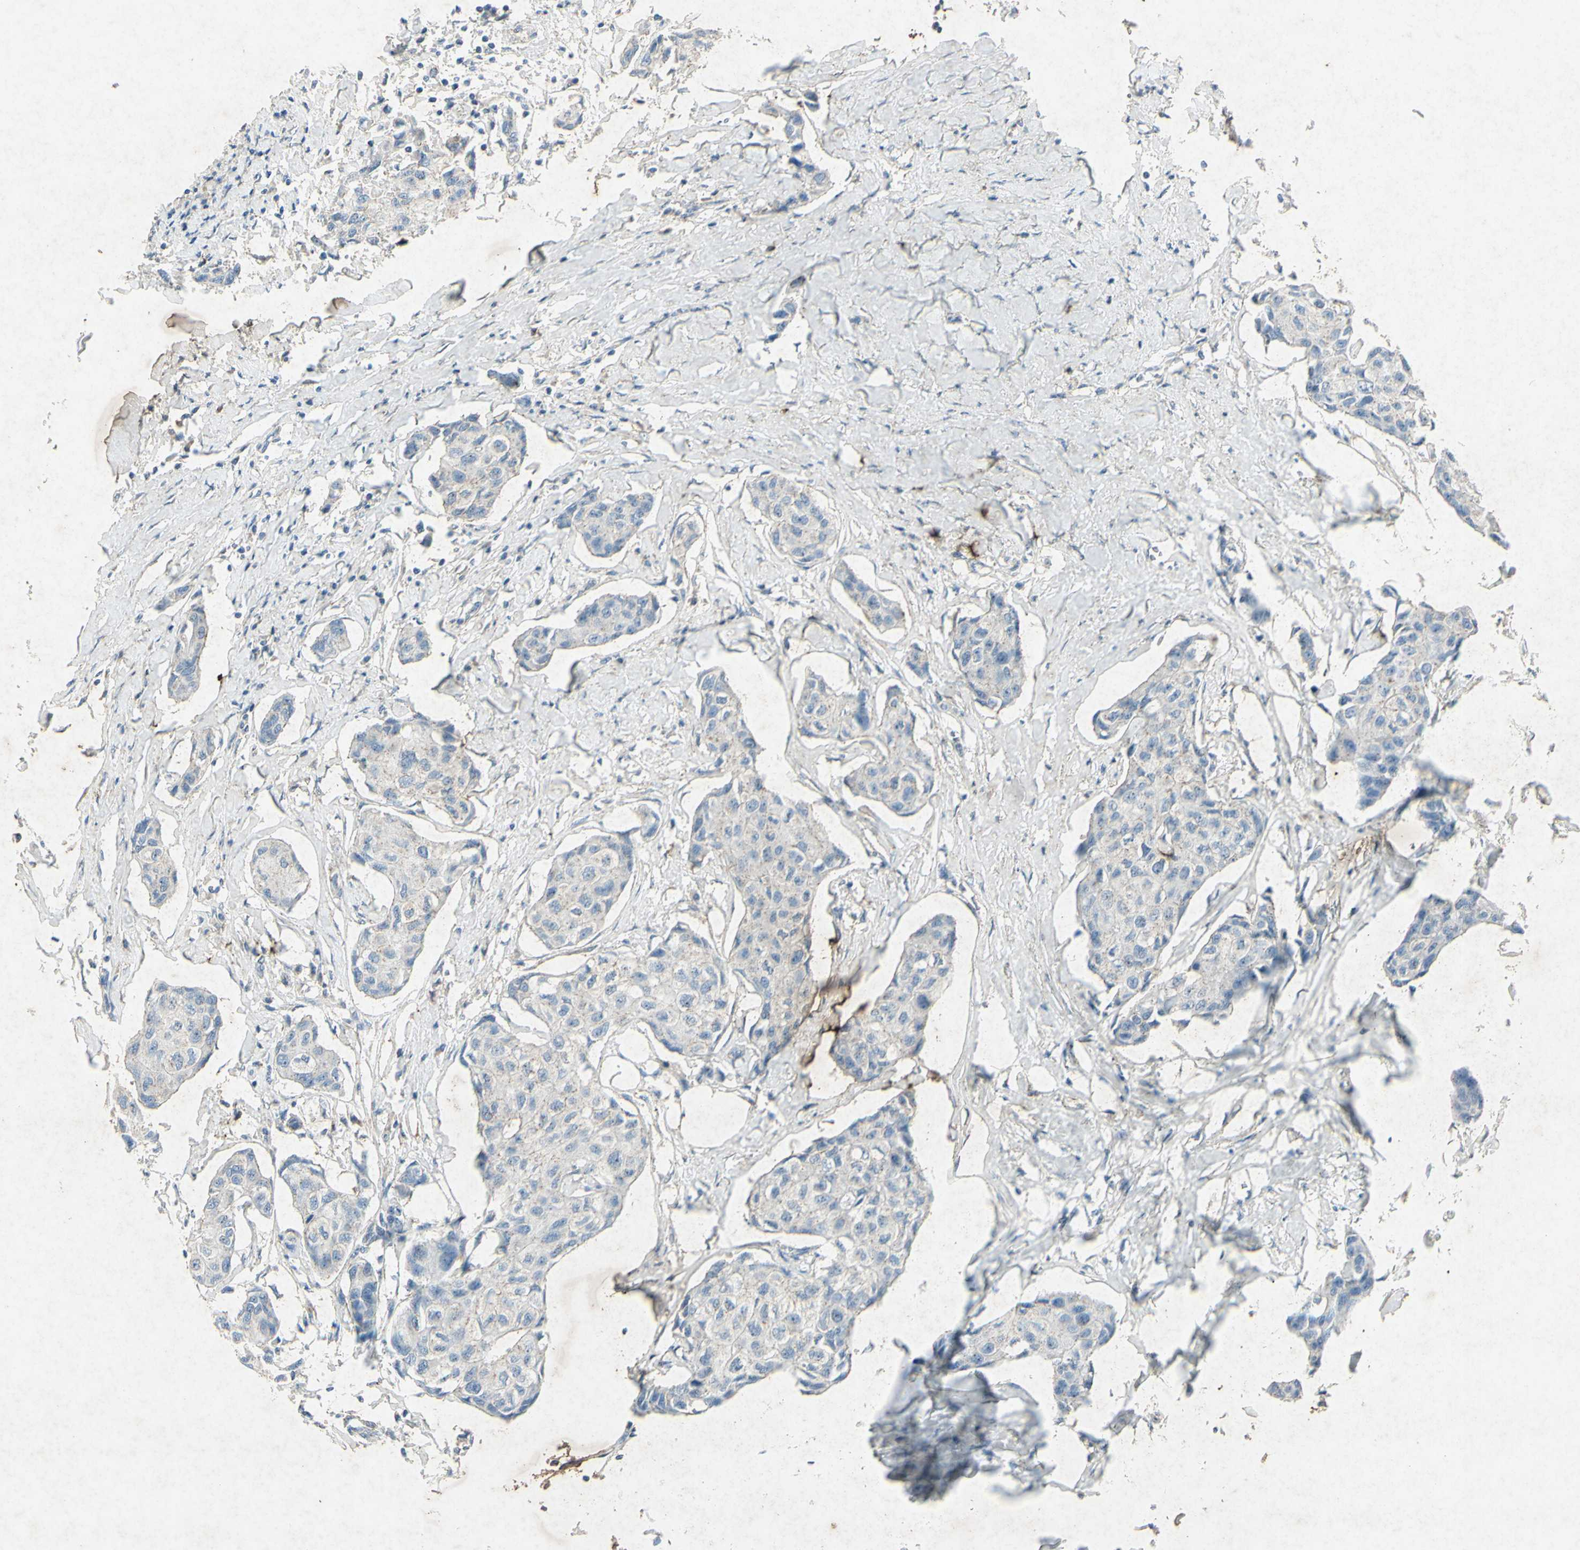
{"staining": {"intensity": "negative", "quantity": "none", "location": "none"}, "tissue": "breast cancer", "cell_type": "Tumor cells", "image_type": "cancer", "snomed": [{"axis": "morphology", "description": "Duct carcinoma"}, {"axis": "topography", "description": "Breast"}], "caption": "The immunohistochemistry (IHC) photomicrograph has no significant expression in tumor cells of breast cancer tissue. Nuclei are stained in blue.", "gene": "SNAP91", "patient": {"sex": "female", "age": 80}}